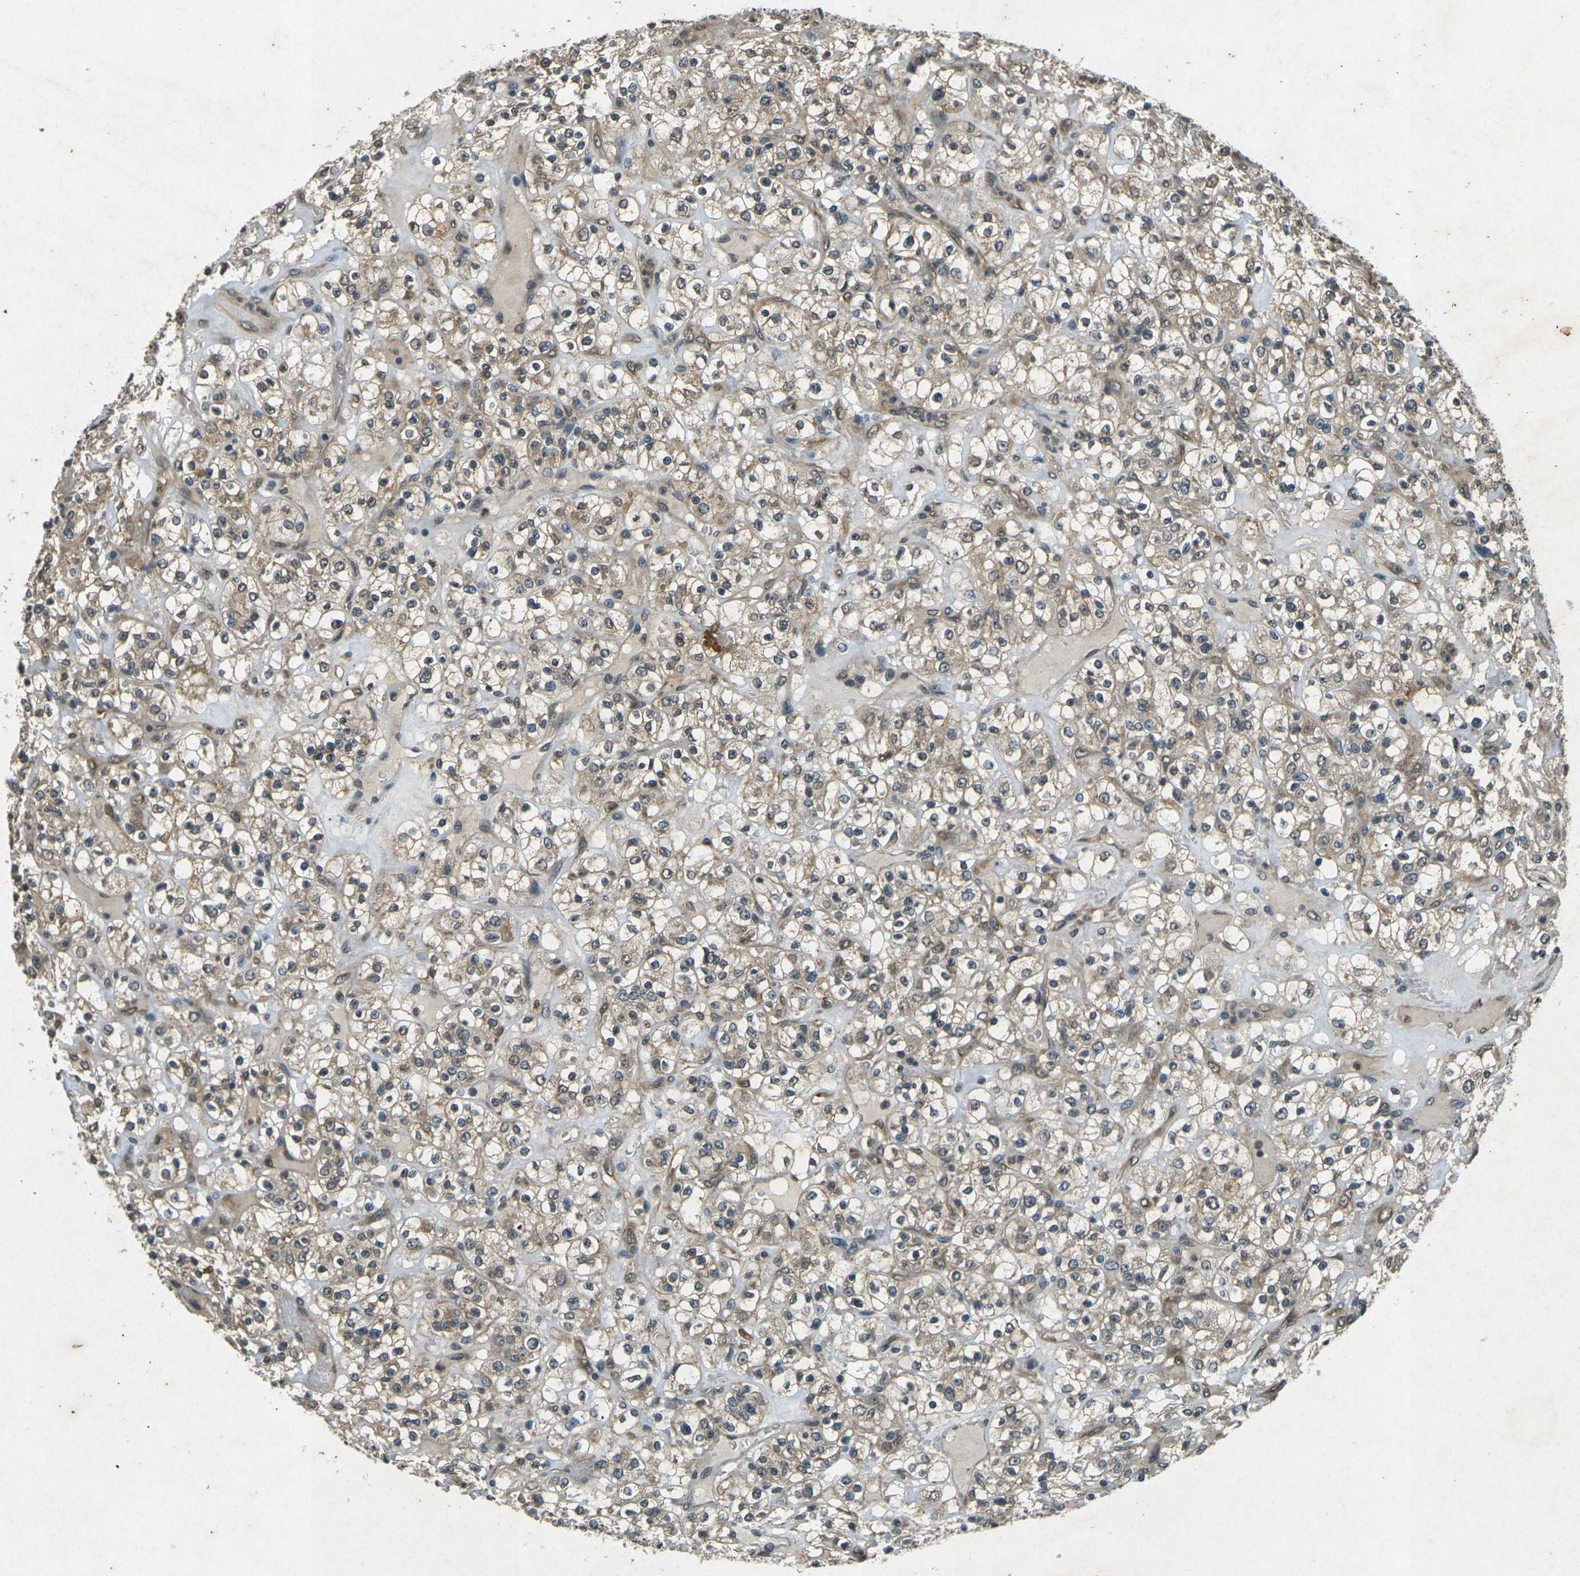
{"staining": {"intensity": "moderate", "quantity": ">75%", "location": "cytoplasmic/membranous"}, "tissue": "renal cancer", "cell_type": "Tumor cells", "image_type": "cancer", "snomed": [{"axis": "morphology", "description": "Normal tissue, NOS"}, {"axis": "morphology", "description": "Adenocarcinoma, NOS"}, {"axis": "topography", "description": "Kidney"}], "caption": "Renal cancer (adenocarcinoma) stained with DAB immunohistochemistry exhibits medium levels of moderate cytoplasmic/membranous staining in approximately >75% of tumor cells.", "gene": "PDE2A", "patient": {"sex": "female", "age": 72}}